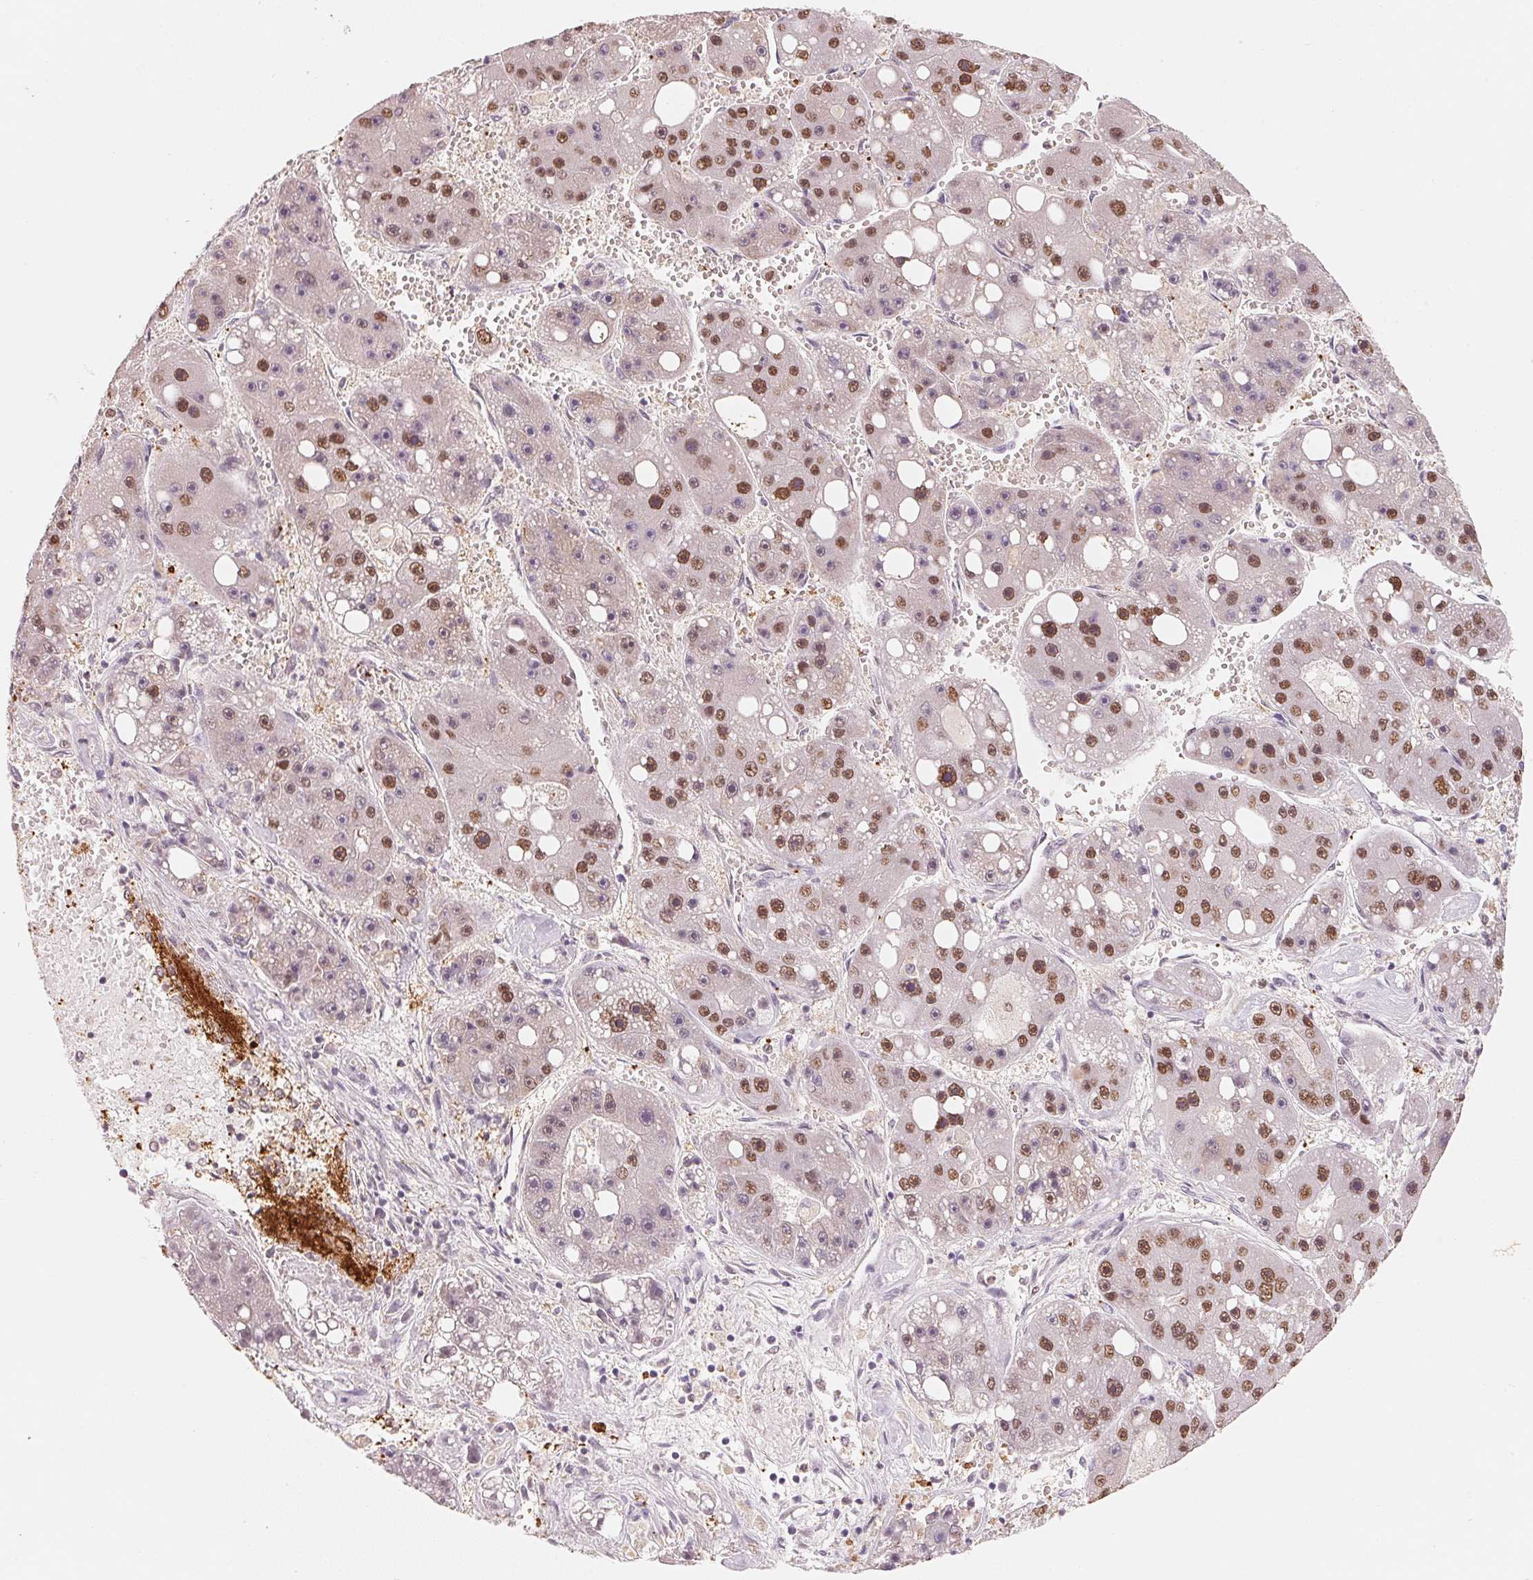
{"staining": {"intensity": "moderate", "quantity": ">75%", "location": "nuclear"}, "tissue": "liver cancer", "cell_type": "Tumor cells", "image_type": "cancer", "snomed": [{"axis": "morphology", "description": "Carcinoma, Hepatocellular, NOS"}, {"axis": "topography", "description": "Liver"}], "caption": "This histopathology image exhibits liver cancer (hepatocellular carcinoma) stained with immunohistochemistry to label a protein in brown. The nuclear of tumor cells show moderate positivity for the protein. Nuclei are counter-stained blue.", "gene": "ARHGAP22", "patient": {"sex": "female", "age": 61}}